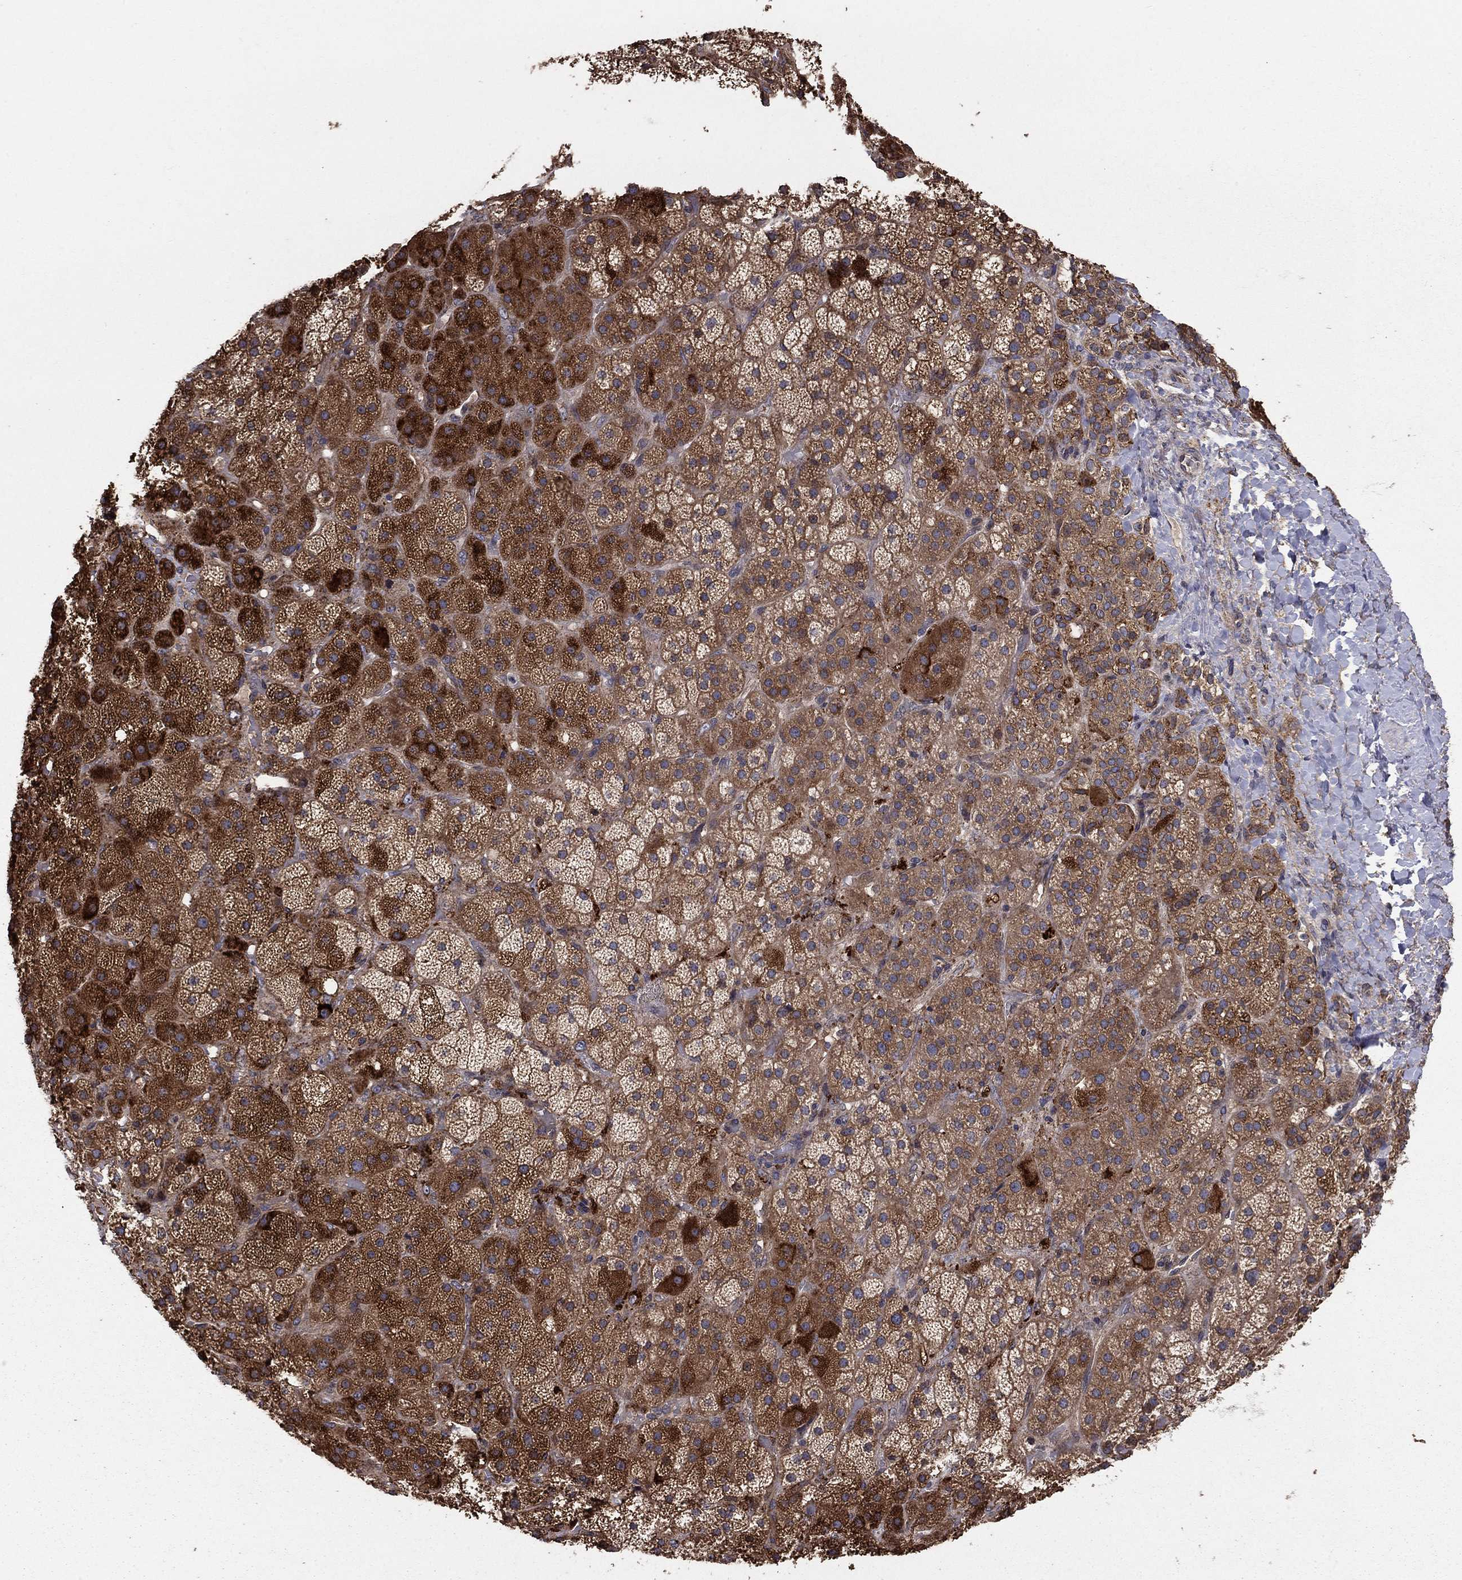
{"staining": {"intensity": "strong", "quantity": ">75%", "location": "cytoplasmic/membranous"}, "tissue": "adrenal gland", "cell_type": "Glandular cells", "image_type": "normal", "snomed": [{"axis": "morphology", "description": "Normal tissue, NOS"}, {"axis": "topography", "description": "Adrenal gland"}], "caption": "Immunohistochemistry (IHC) (DAB (3,3'-diaminobenzidine)) staining of normal human adrenal gland displays strong cytoplasmic/membranous protein staining in about >75% of glandular cells.", "gene": "BABAM2", "patient": {"sex": "male", "age": 57}}